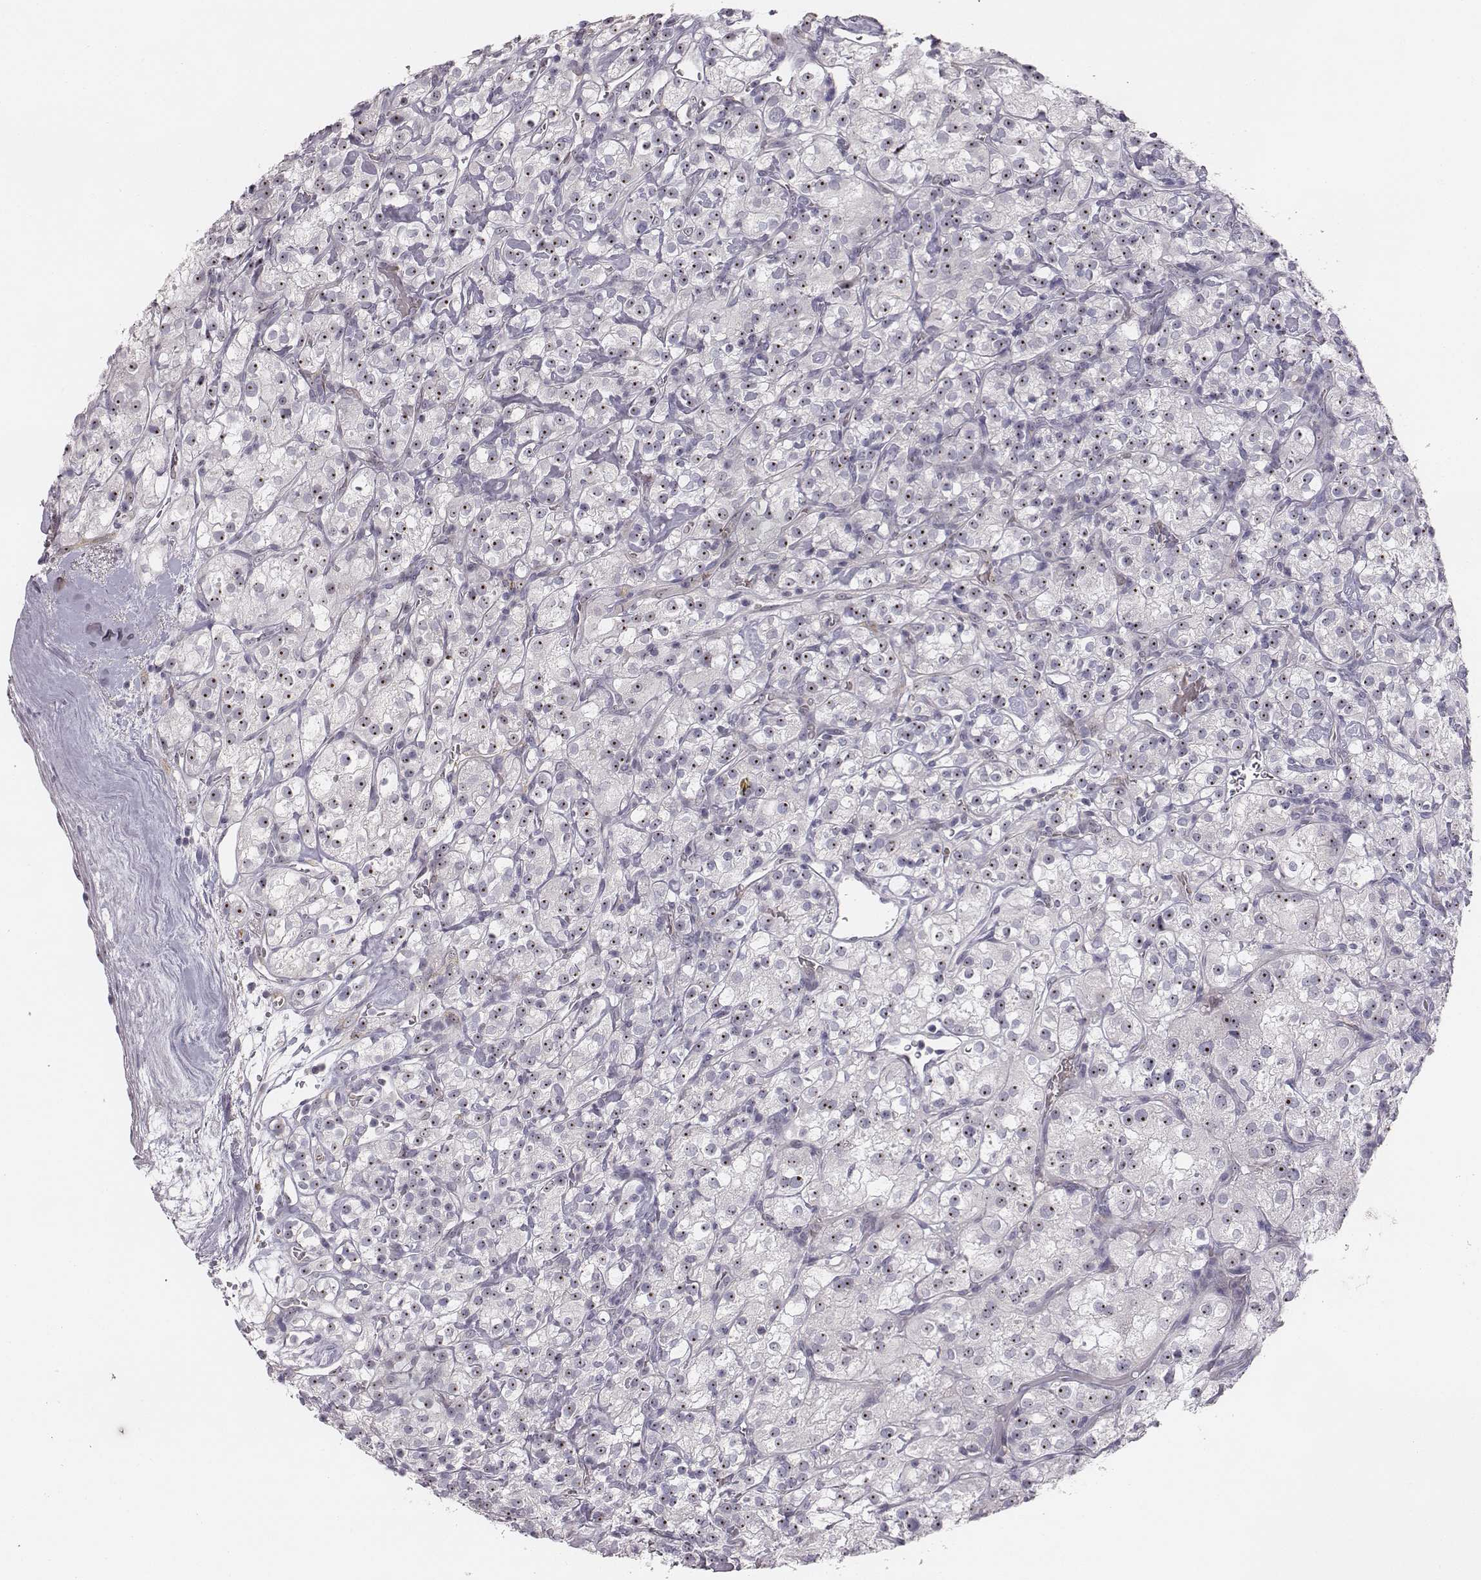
{"staining": {"intensity": "strong", "quantity": "25%-75%", "location": "nuclear"}, "tissue": "renal cancer", "cell_type": "Tumor cells", "image_type": "cancer", "snomed": [{"axis": "morphology", "description": "Adenocarcinoma, NOS"}, {"axis": "topography", "description": "Kidney"}], "caption": "Tumor cells show high levels of strong nuclear staining in about 25%-75% of cells in renal cancer (adenocarcinoma).", "gene": "NIFK", "patient": {"sex": "male", "age": 77}}